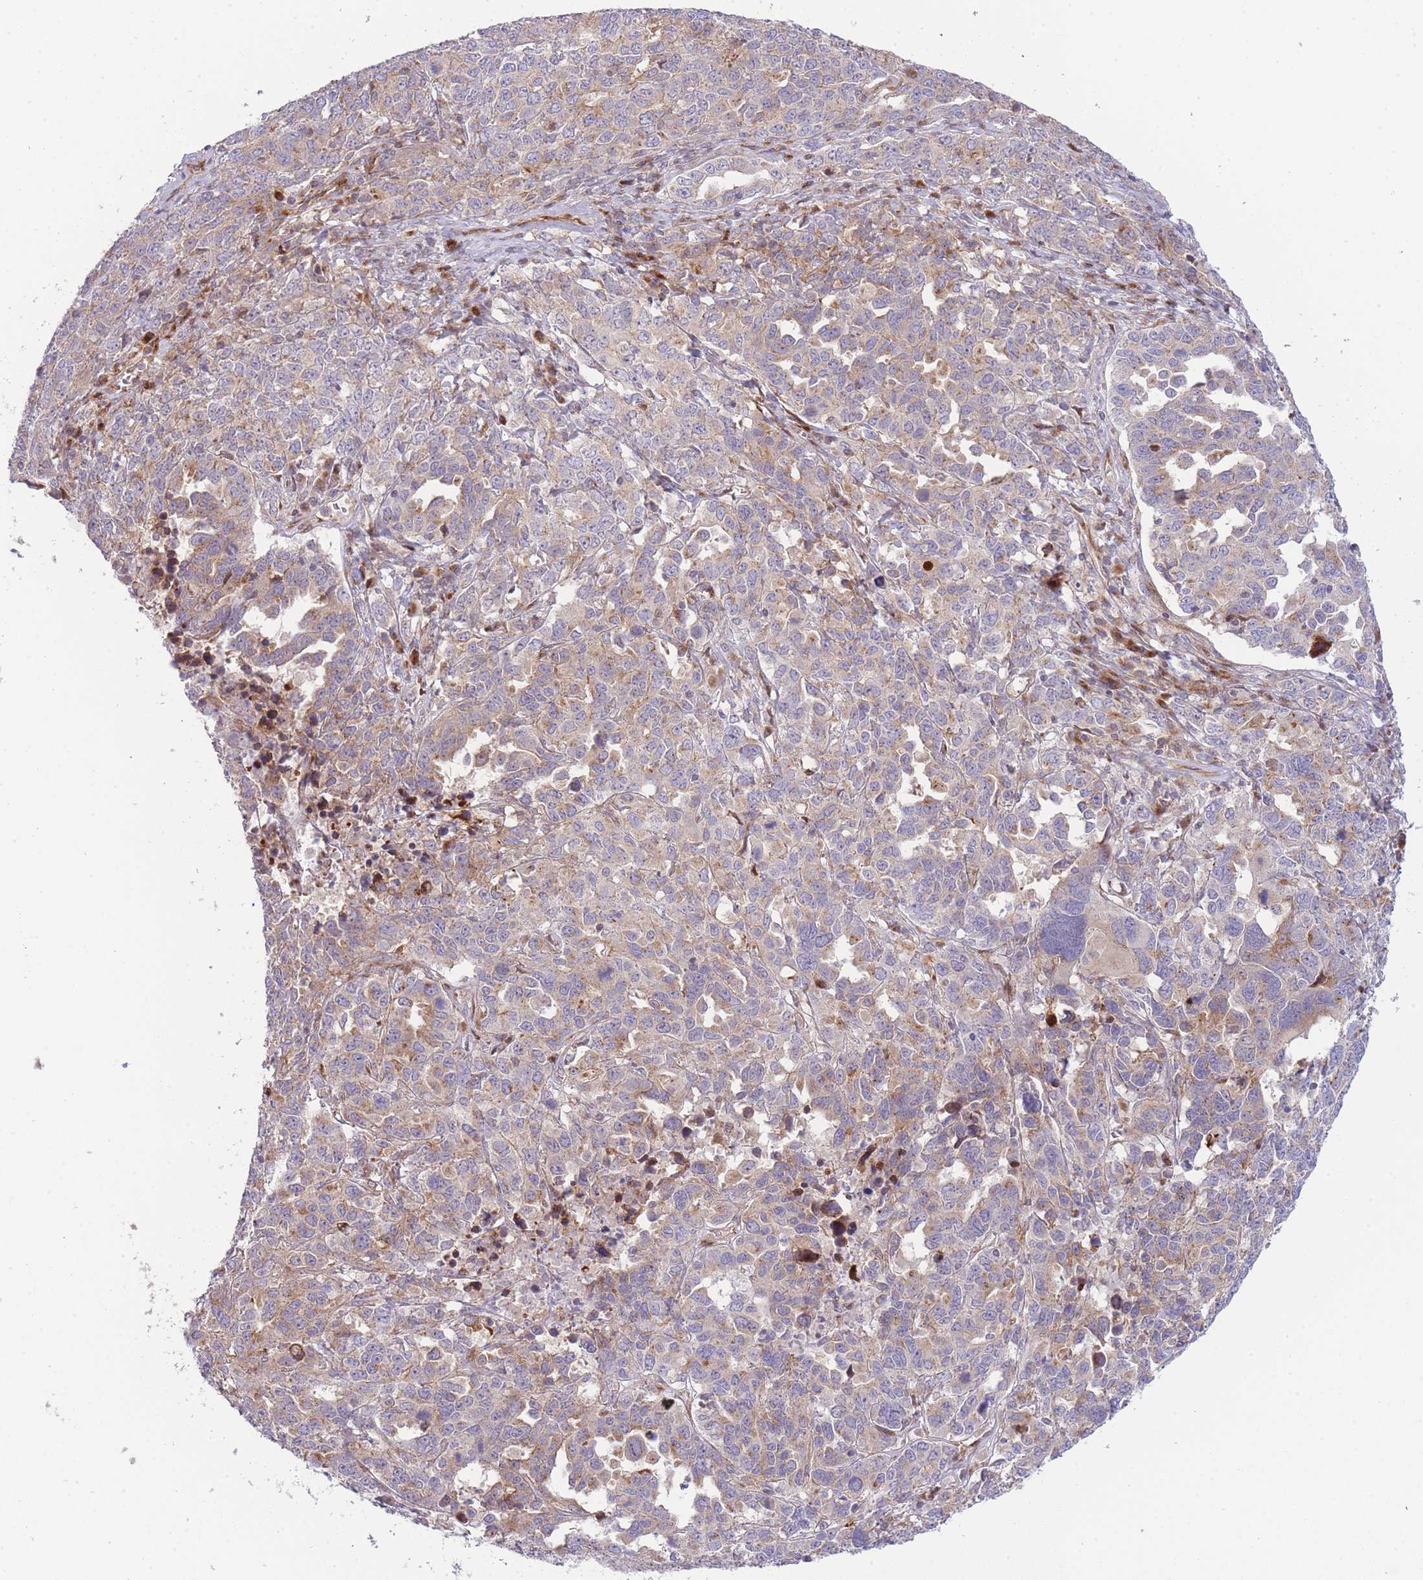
{"staining": {"intensity": "moderate", "quantity": "25%-75%", "location": "cytoplasmic/membranous"}, "tissue": "ovarian cancer", "cell_type": "Tumor cells", "image_type": "cancer", "snomed": [{"axis": "morphology", "description": "Carcinoma, endometroid"}, {"axis": "topography", "description": "Ovary"}], "caption": "Immunohistochemical staining of human ovarian endometroid carcinoma shows medium levels of moderate cytoplasmic/membranous positivity in approximately 25%-75% of tumor cells.", "gene": "ATP5MC2", "patient": {"sex": "female", "age": 62}}